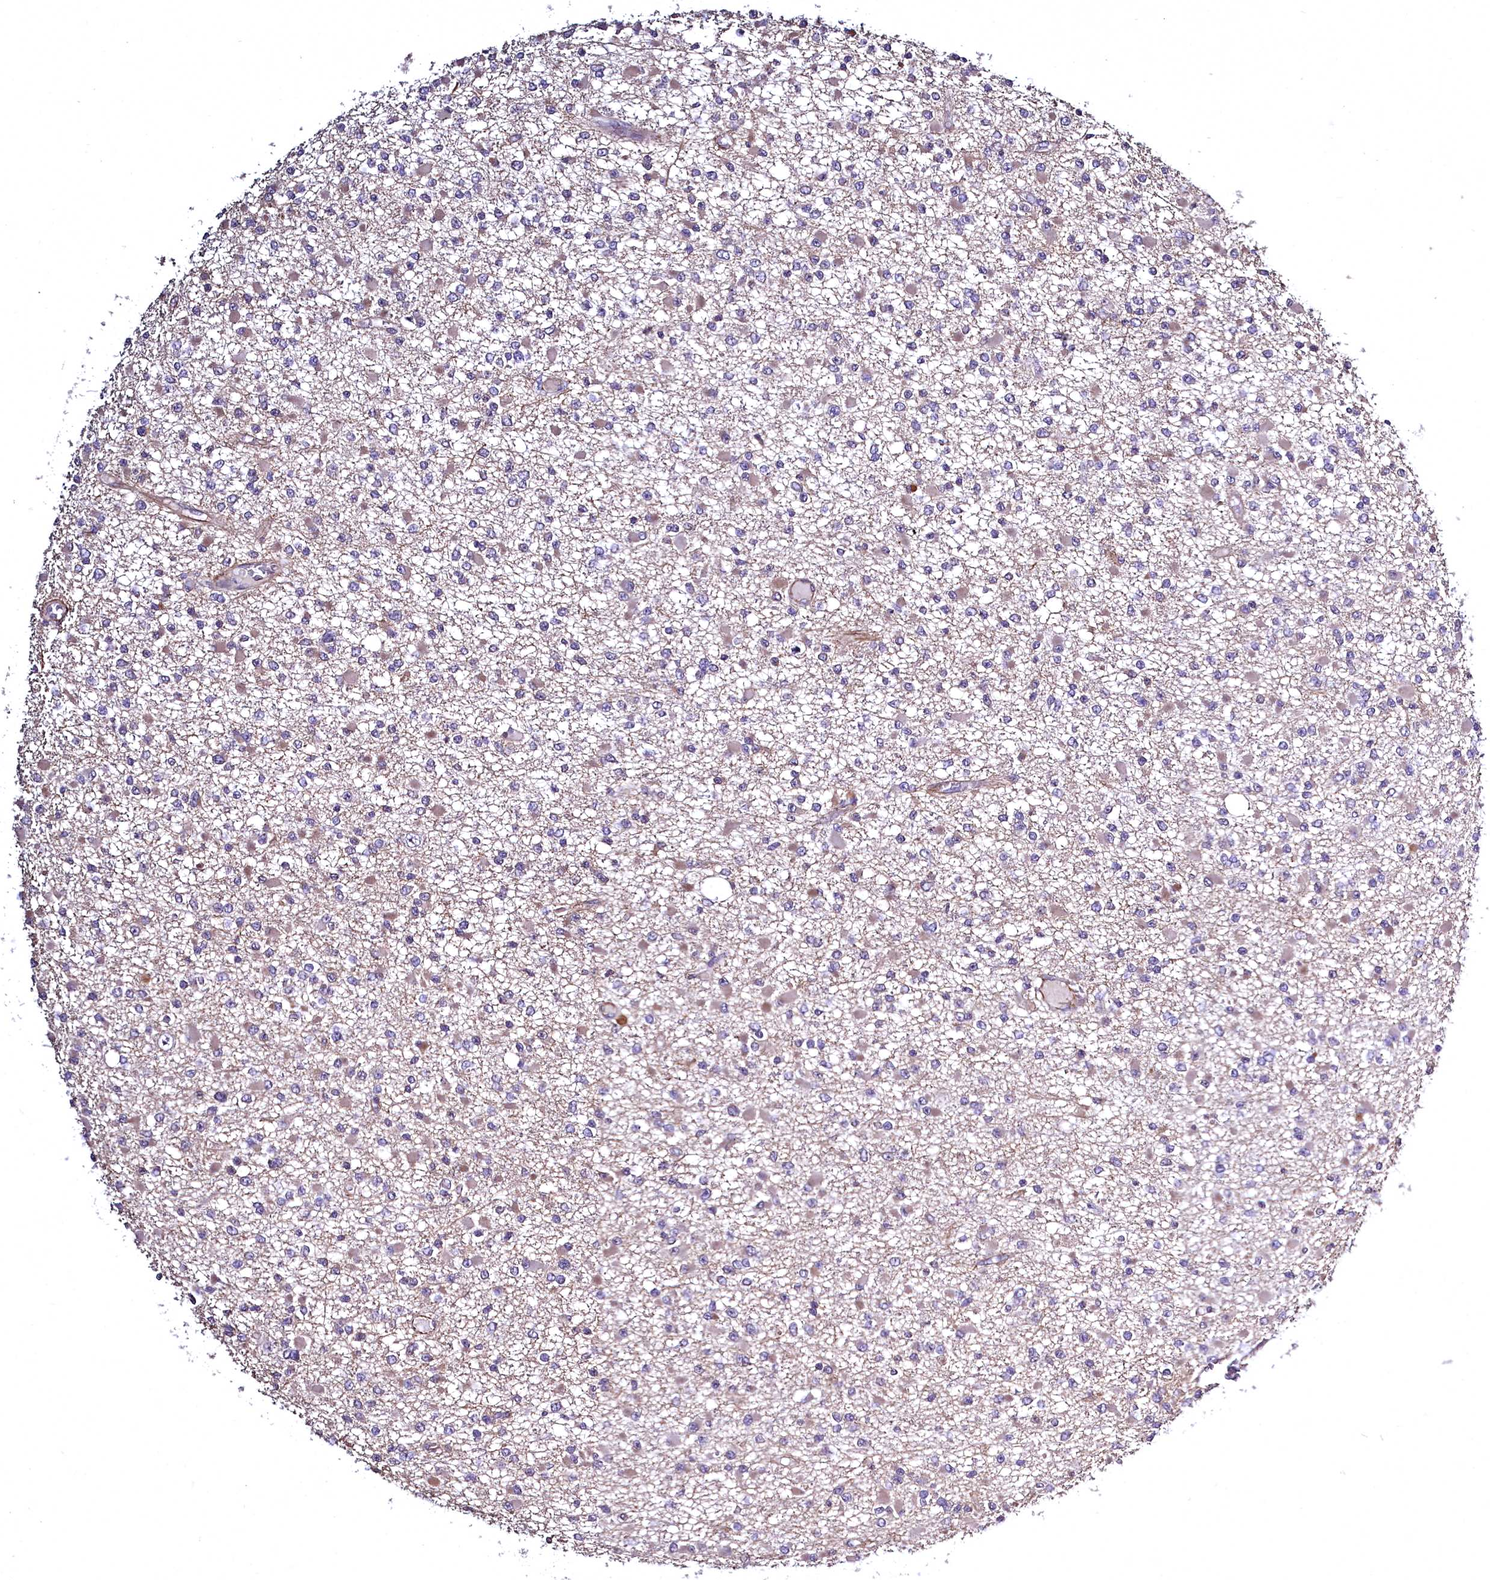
{"staining": {"intensity": "negative", "quantity": "none", "location": "none"}, "tissue": "glioma", "cell_type": "Tumor cells", "image_type": "cancer", "snomed": [{"axis": "morphology", "description": "Glioma, malignant, Low grade"}, {"axis": "topography", "description": "Brain"}], "caption": "Glioma was stained to show a protein in brown. There is no significant staining in tumor cells. (DAB immunohistochemistry visualized using brightfield microscopy, high magnification).", "gene": "TBCEL", "patient": {"sex": "female", "age": 22}}